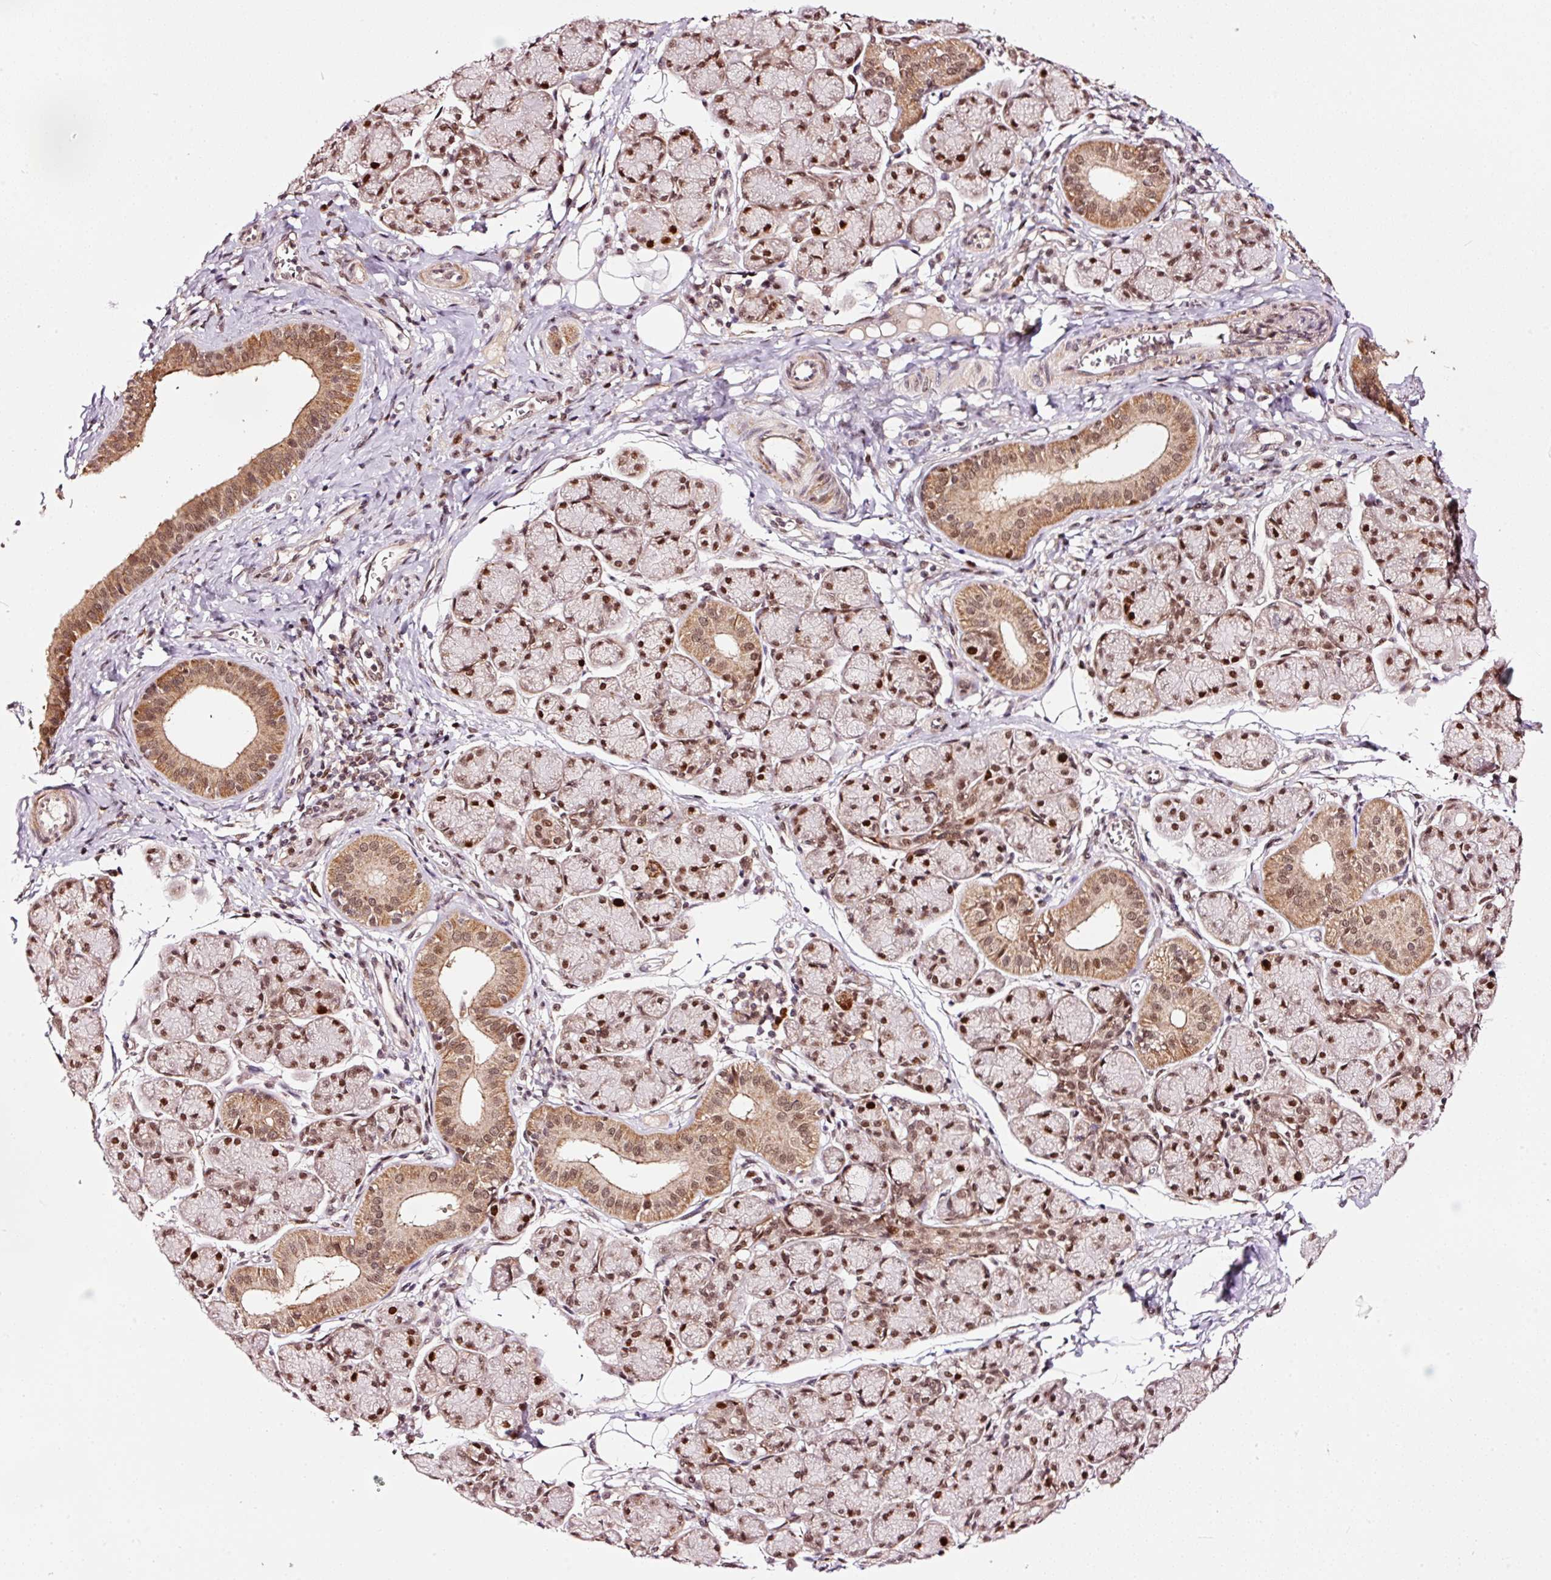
{"staining": {"intensity": "moderate", "quantity": ">75%", "location": "cytoplasmic/membranous,nuclear"}, "tissue": "salivary gland", "cell_type": "Glandular cells", "image_type": "normal", "snomed": [{"axis": "morphology", "description": "Normal tissue, NOS"}, {"axis": "morphology", "description": "Inflammation, NOS"}, {"axis": "topography", "description": "Lymph node"}, {"axis": "topography", "description": "Salivary gland"}], "caption": "Moderate cytoplasmic/membranous,nuclear protein expression is present in approximately >75% of glandular cells in salivary gland. (DAB IHC, brown staining for protein, blue staining for nuclei).", "gene": "RFC4", "patient": {"sex": "male", "age": 3}}